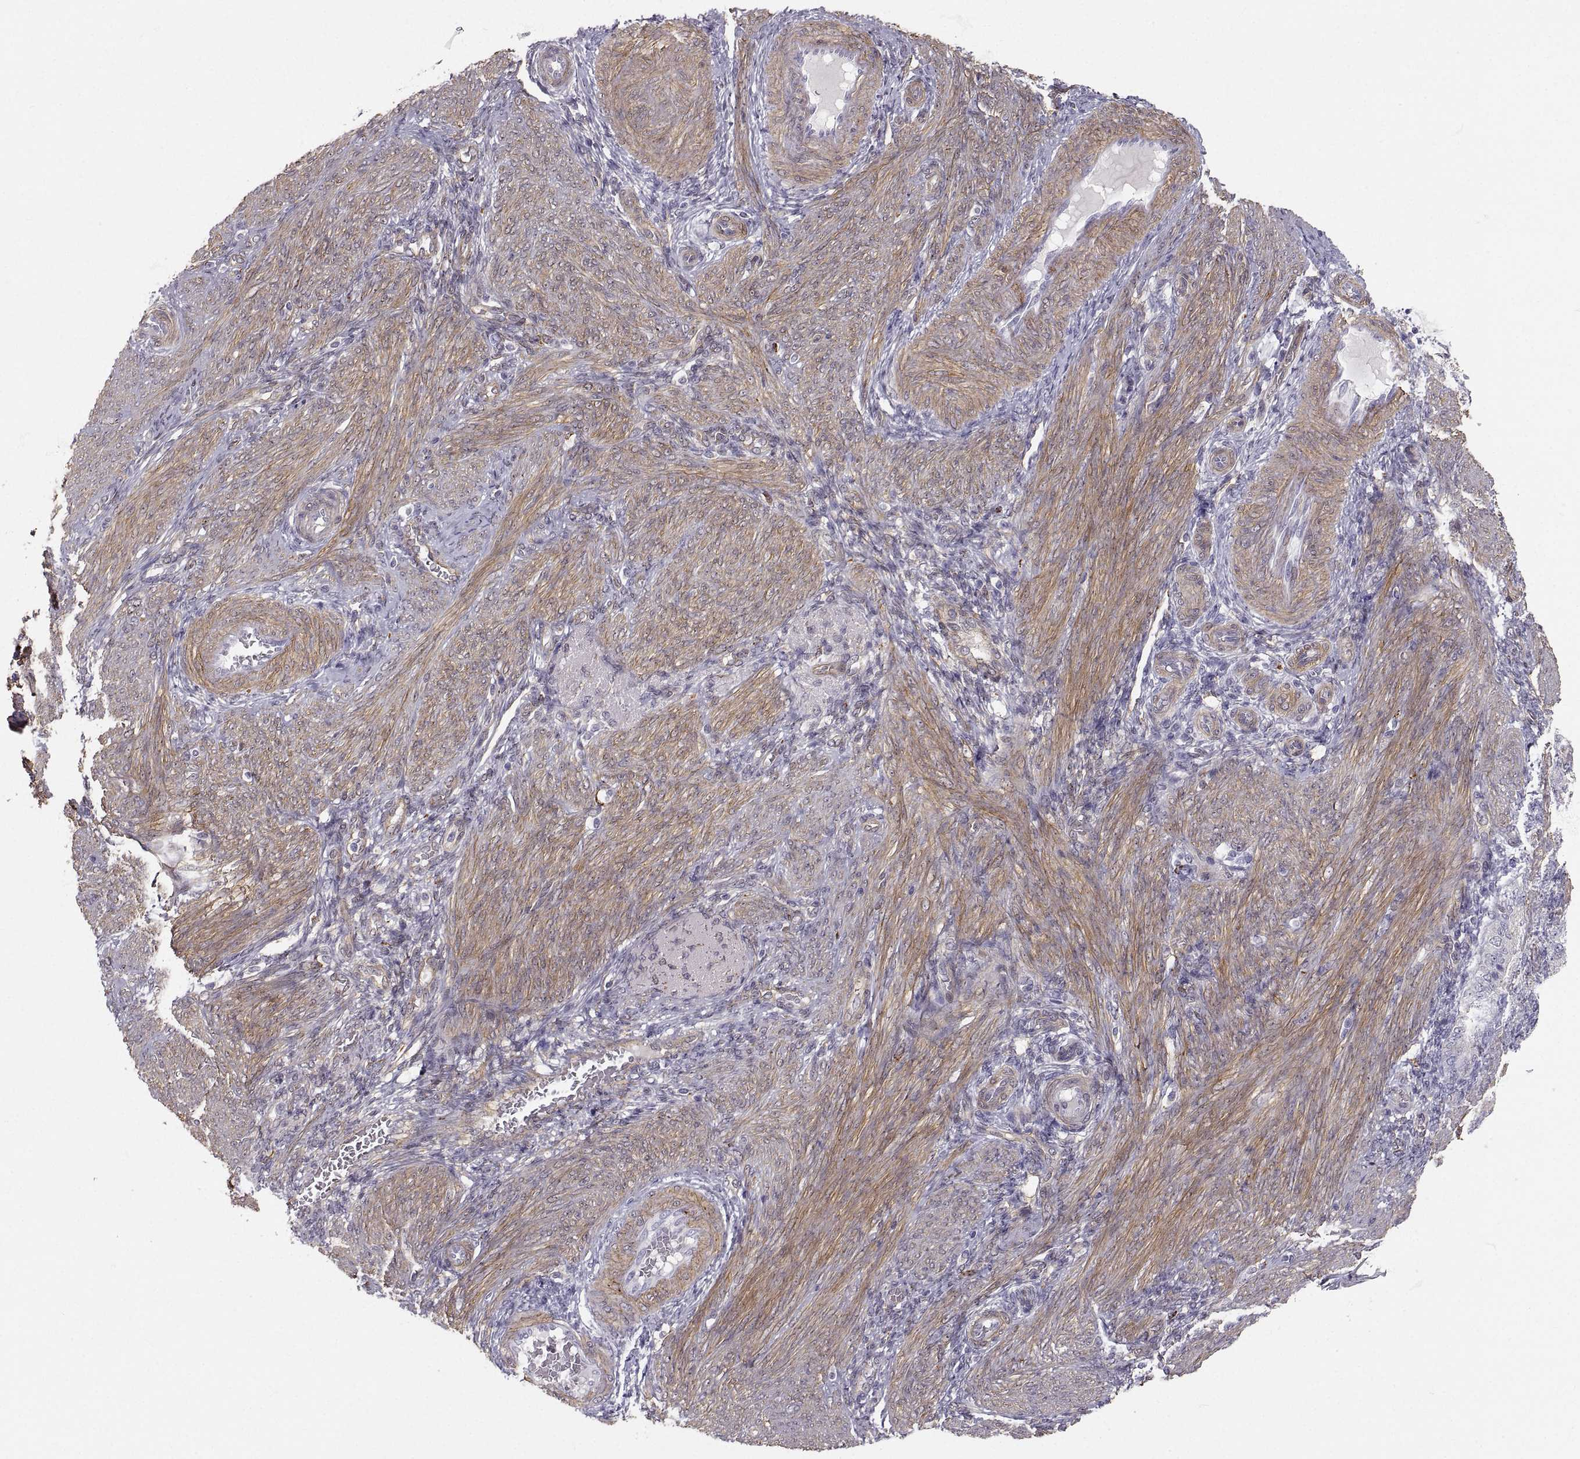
{"staining": {"intensity": "negative", "quantity": "none", "location": "none"}, "tissue": "endometrium", "cell_type": "Cells in endometrial stroma", "image_type": "normal", "snomed": [{"axis": "morphology", "description": "Normal tissue, NOS"}, {"axis": "topography", "description": "Endometrium"}], "caption": "This photomicrograph is of normal endometrium stained with IHC to label a protein in brown with the nuclei are counter-stained blue. There is no staining in cells in endometrial stroma.", "gene": "PGM5", "patient": {"sex": "female", "age": 39}}